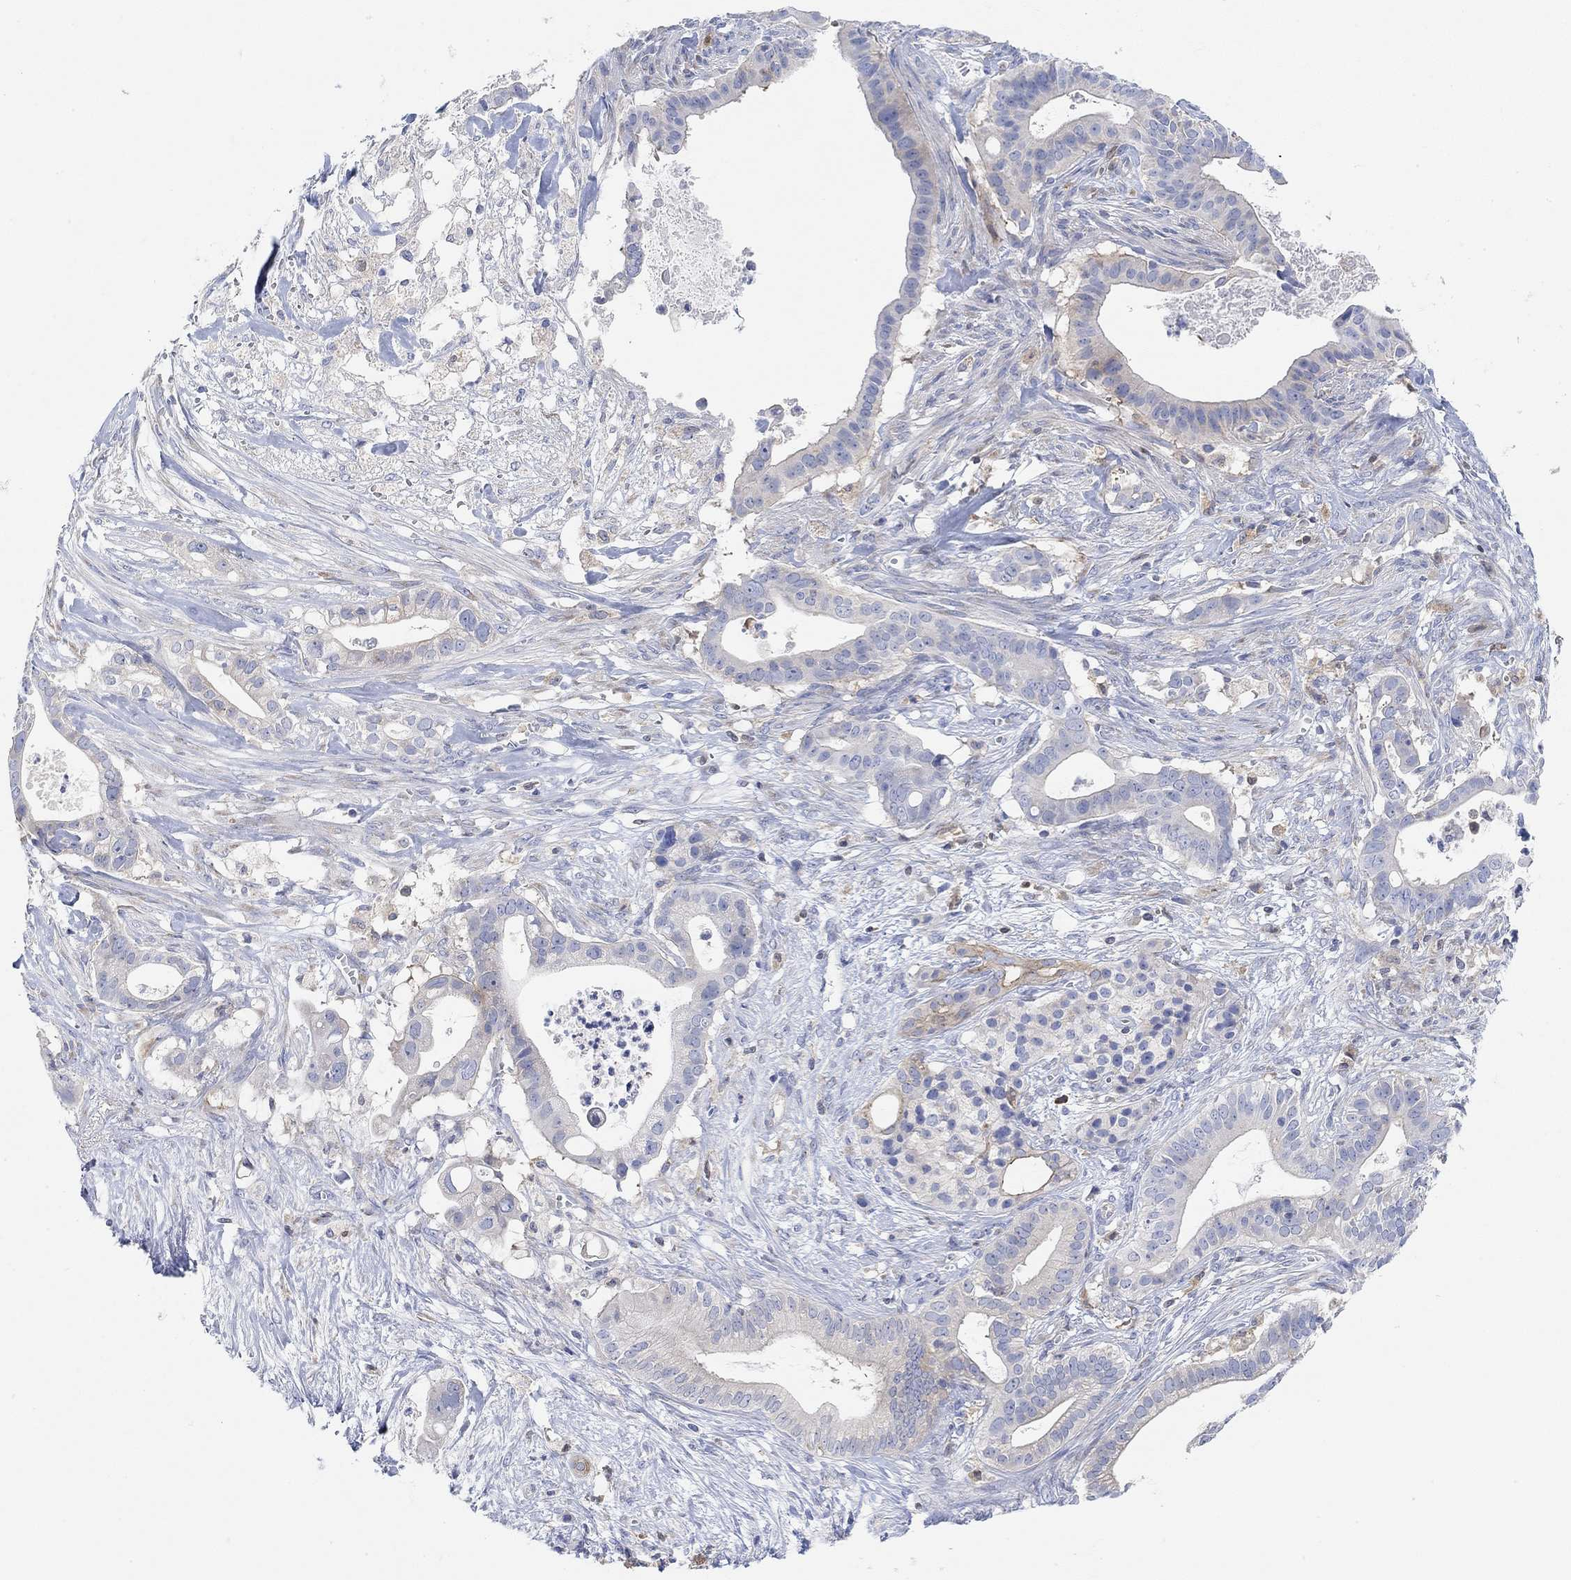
{"staining": {"intensity": "moderate", "quantity": "<25%", "location": "cytoplasmic/membranous"}, "tissue": "pancreatic cancer", "cell_type": "Tumor cells", "image_type": "cancer", "snomed": [{"axis": "morphology", "description": "Adenocarcinoma, NOS"}, {"axis": "topography", "description": "Pancreas"}], "caption": "IHC staining of pancreatic cancer (adenocarcinoma), which demonstrates low levels of moderate cytoplasmic/membranous positivity in about <25% of tumor cells indicating moderate cytoplasmic/membranous protein staining. The staining was performed using DAB (3,3'-diaminobenzidine) (brown) for protein detection and nuclei were counterstained in hematoxylin (blue).", "gene": "RGS1", "patient": {"sex": "male", "age": 61}}